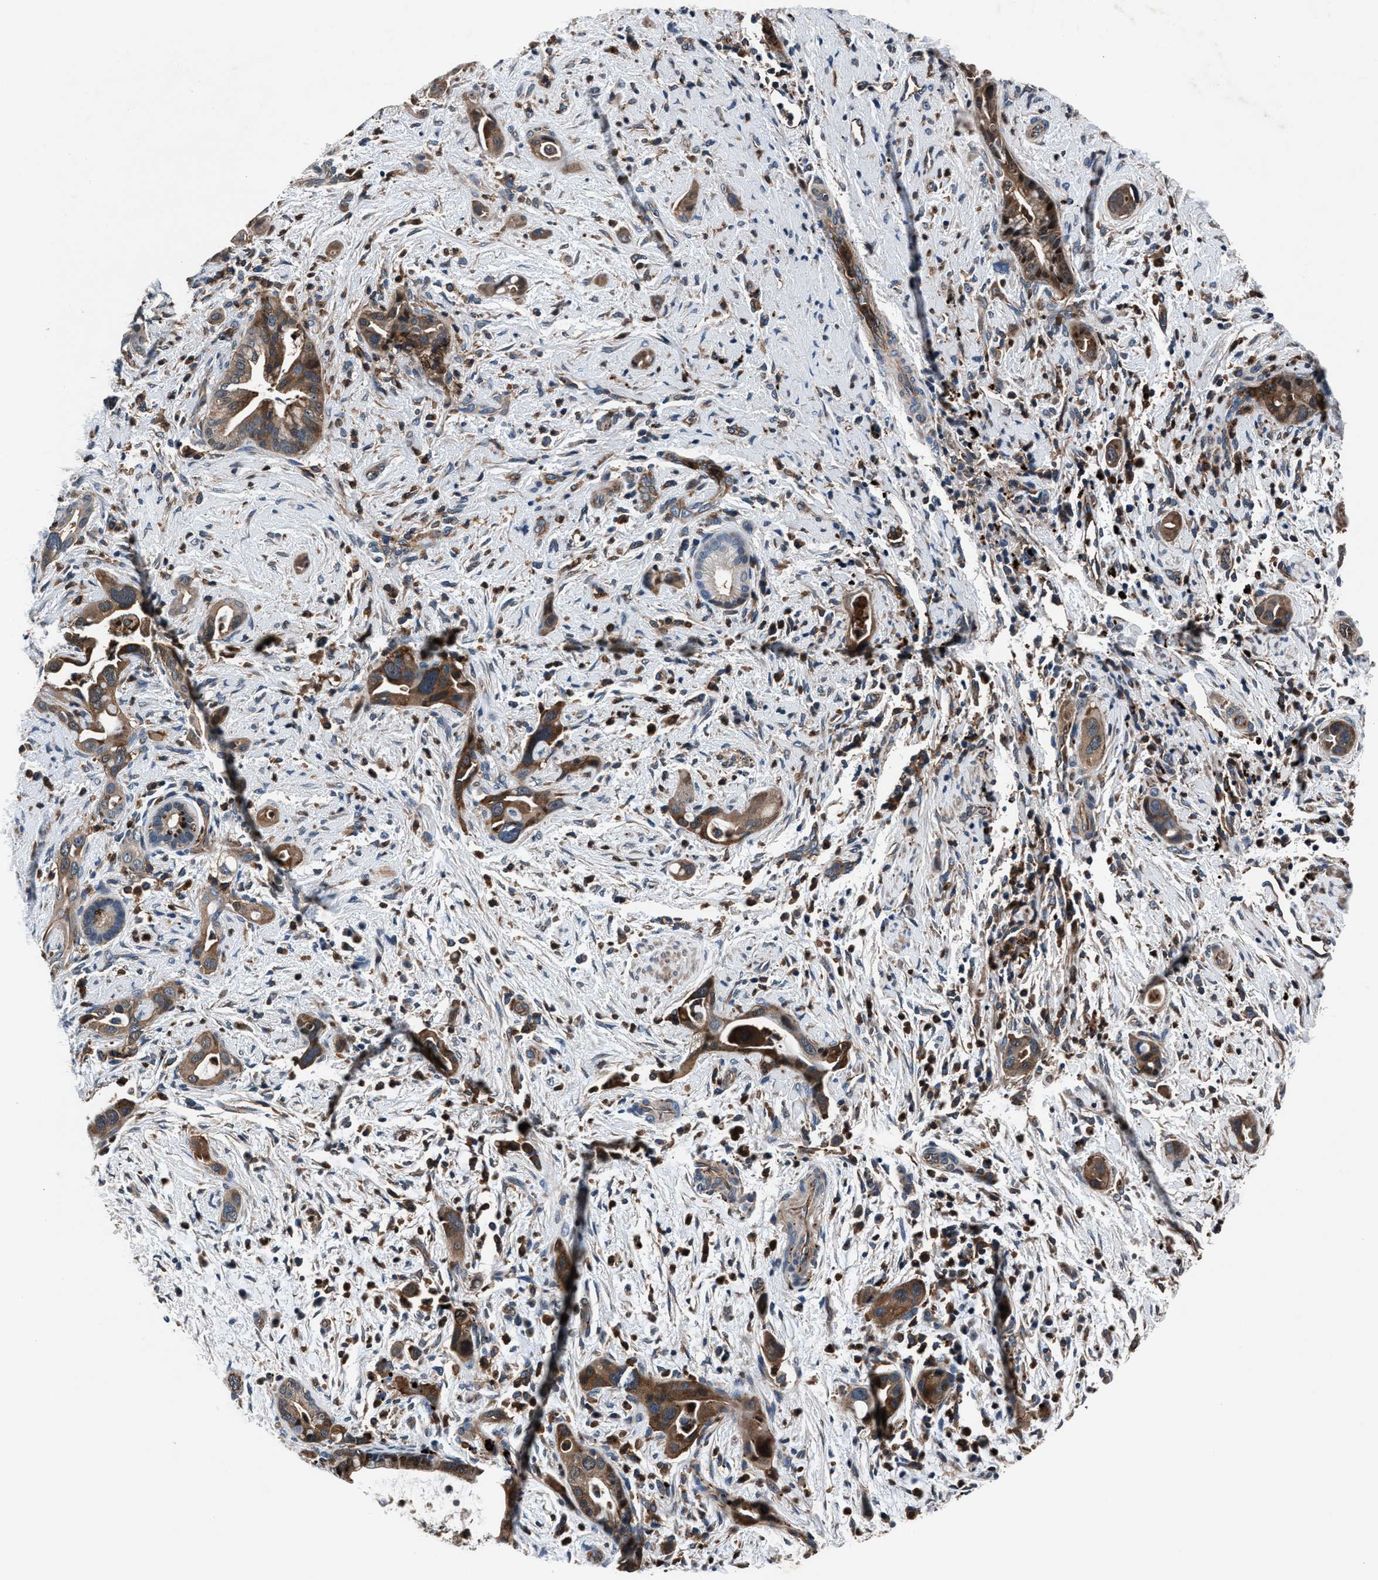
{"staining": {"intensity": "moderate", "quantity": ">75%", "location": "cytoplasmic/membranous"}, "tissue": "pancreatic cancer", "cell_type": "Tumor cells", "image_type": "cancer", "snomed": [{"axis": "morphology", "description": "Adenocarcinoma, NOS"}, {"axis": "topography", "description": "Pancreas"}], "caption": "The immunohistochemical stain shows moderate cytoplasmic/membranous staining in tumor cells of adenocarcinoma (pancreatic) tissue.", "gene": "MFSD11", "patient": {"sex": "male", "age": 59}}